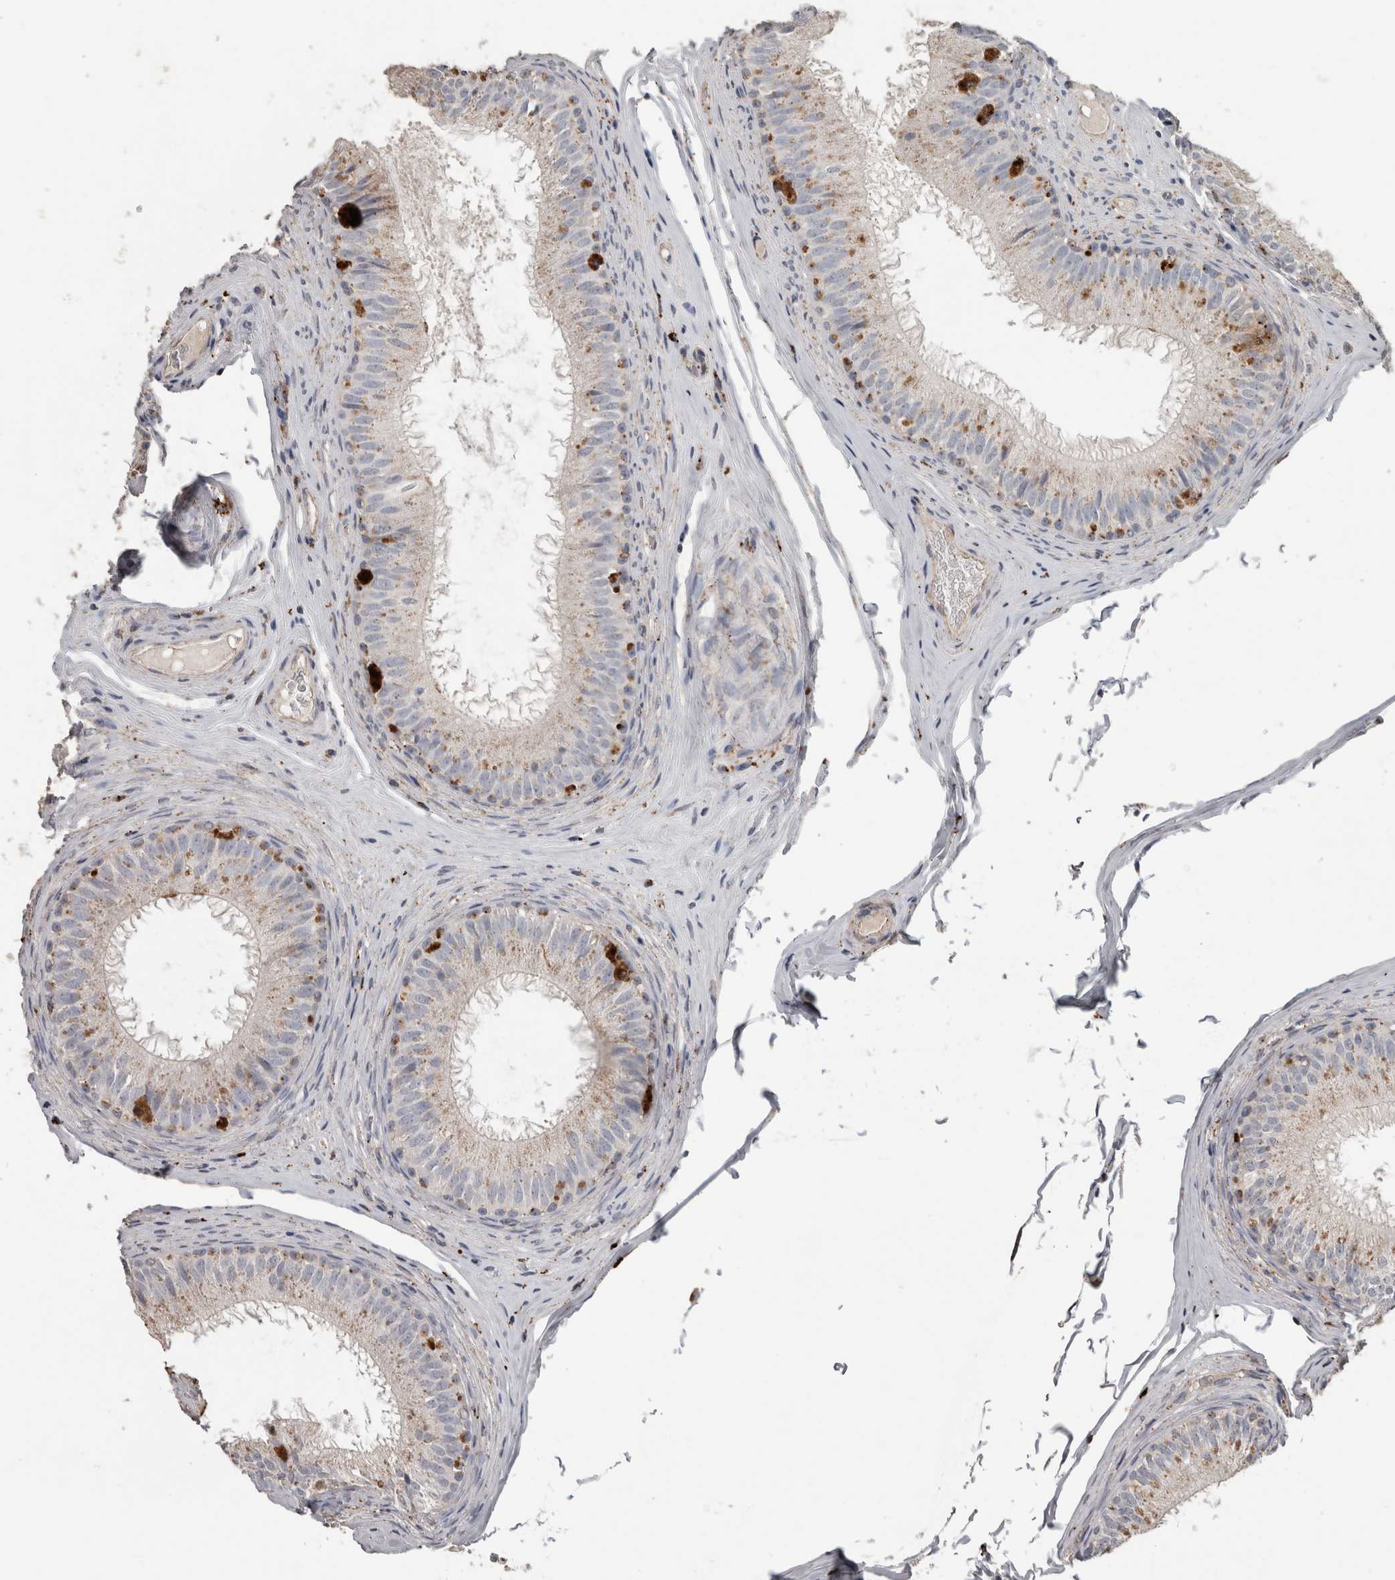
{"staining": {"intensity": "weak", "quantity": ">75%", "location": "cytoplasmic/membranous"}, "tissue": "epididymis", "cell_type": "Glandular cells", "image_type": "normal", "snomed": [{"axis": "morphology", "description": "Normal tissue, NOS"}, {"axis": "topography", "description": "Epididymis"}], "caption": "The histopathology image demonstrates a brown stain indicating the presence of a protein in the cytoplasmic/membranous of glandular cells in epididymis. Using DAB (3,3'-diaminobenzidine) (brown) and hematoxylin (blue) stains, captured at high magnification using brightfield microscopy.", "gene": "CTSZ", "patient": {"sex": "male", "age": 32}}